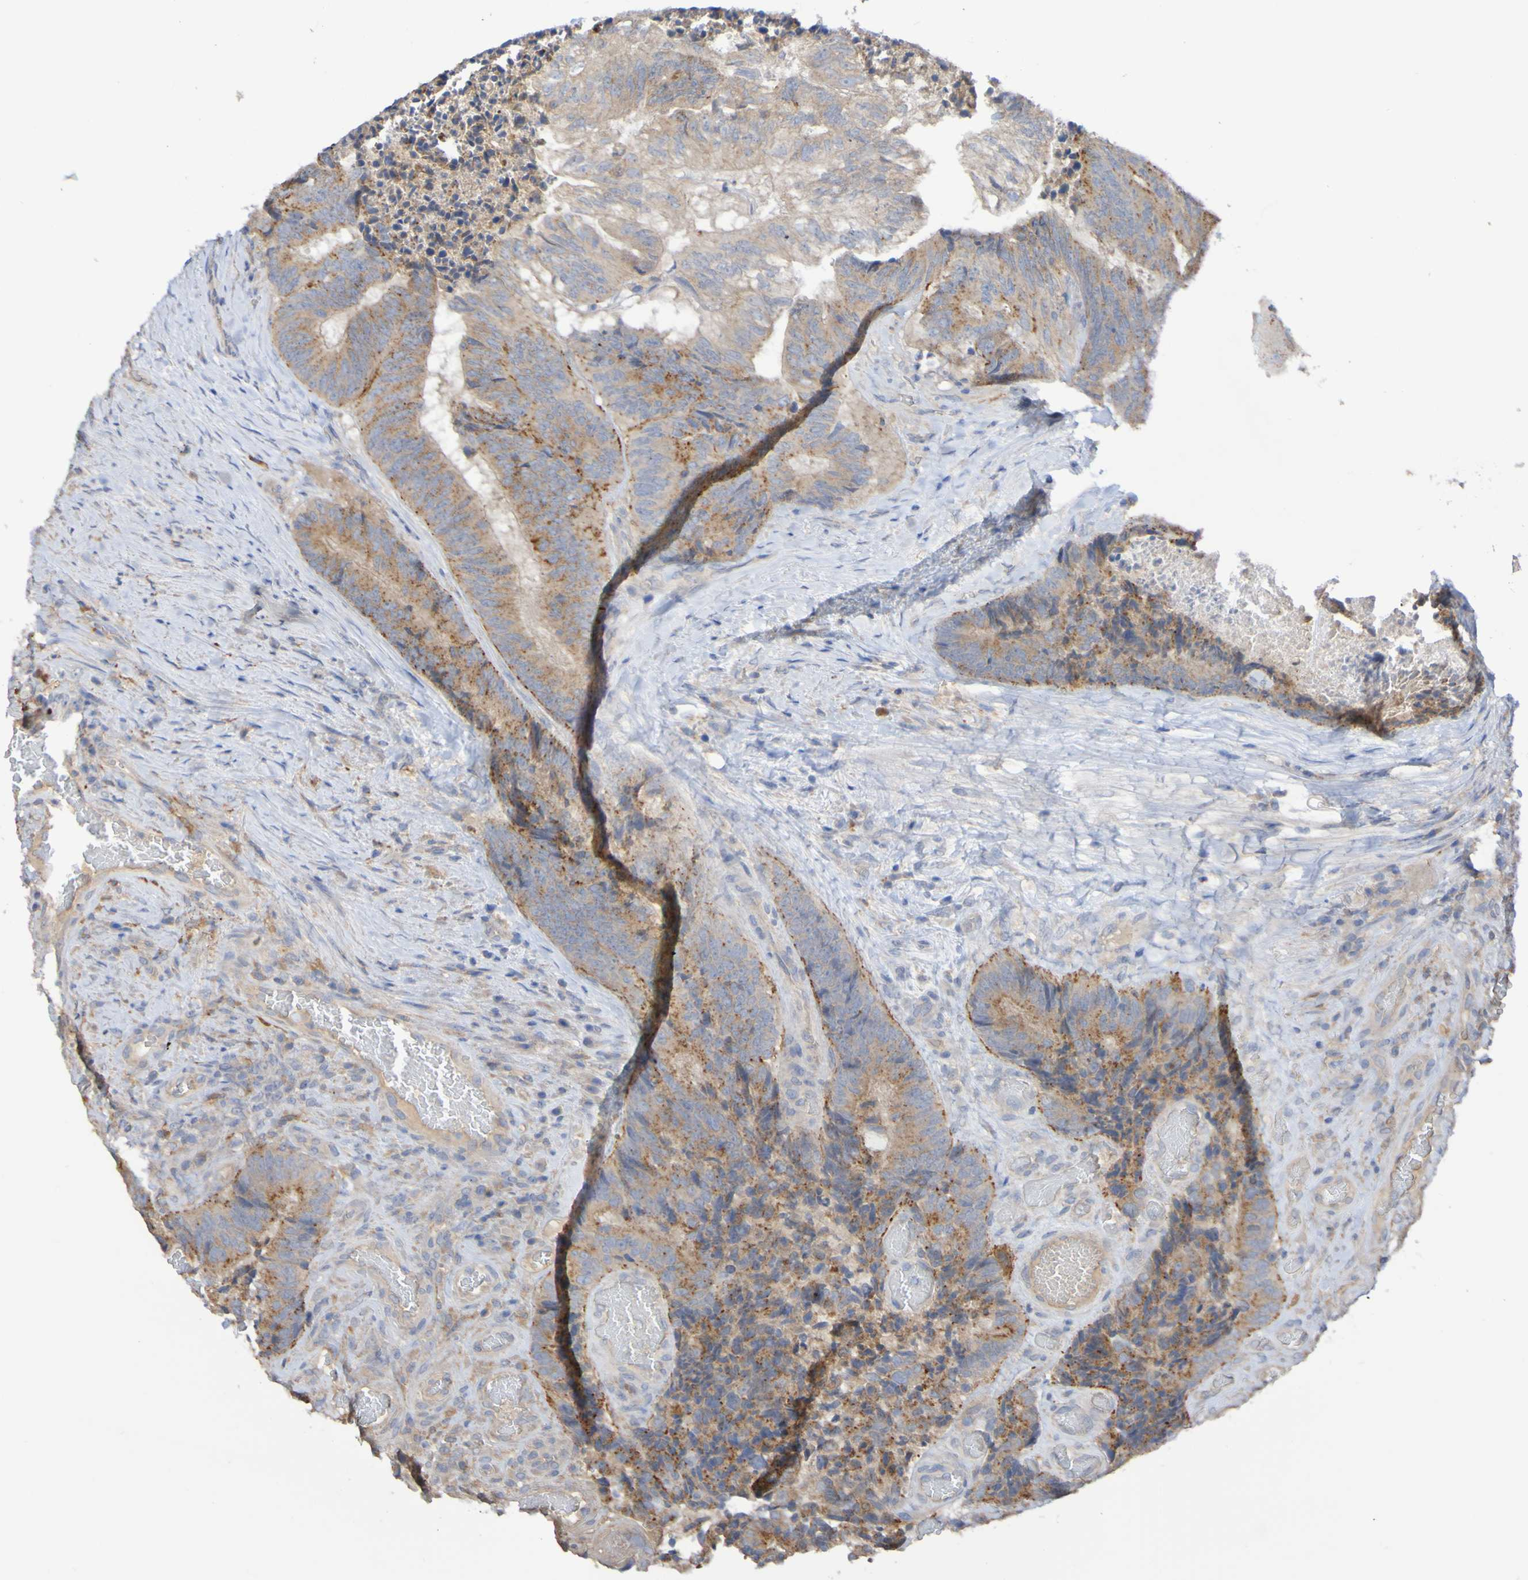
{"staining": {"intensity": "moderate", "quantity": ">75%", "location": "cytoplasmic/membranous"}, "tissue": "colorectal cancer", "cell_type": "Tumor cells", "image_type": "cancer", "snomed": [{"axis": "morphology", "description": "Adenocarcinoma, NOS"}, {"axis": "topography", "description": "Rectum"}], "caption": "Protein expression analysis of human colorectal cancer reveals moderate cytoplasmic/membranous staining in about >75% of tumor cells. Nuclei are stained in blue.", "gene": "PHYH", "patient": {"sex": "male", "age": 72}}